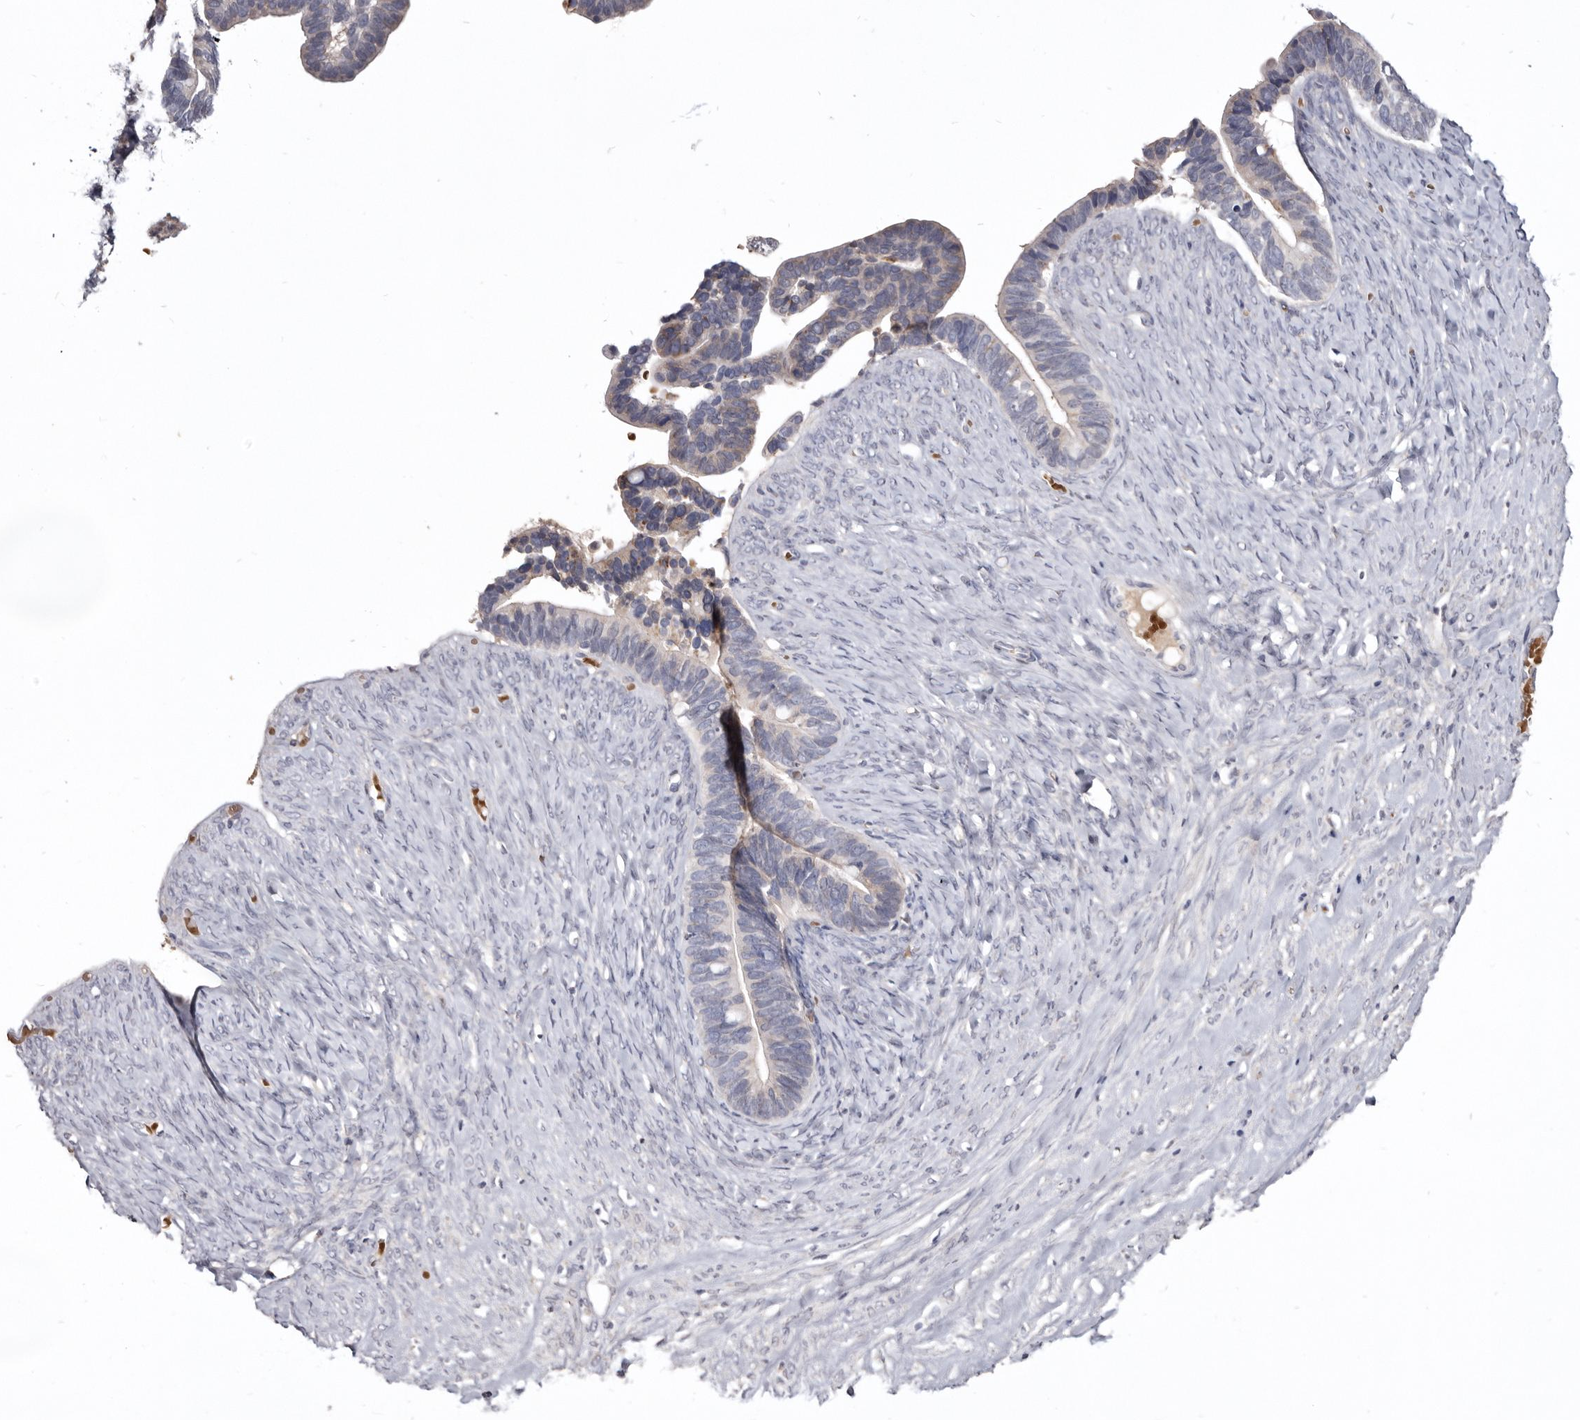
{"staining": {"intensity": "weak", "quantity": "<25%", "location": "cytoplasmic/membranous"}, "tissue": "ovarian cancer", "cell_type": "Tumor cells", "image_type": "cancer", "snomed": [{"axis": "morphology", "description": "Cystadenocarcinoma, serous, NOS"}, {"axis": "topography", "description": "Ovary"}], "caption": "High magnification brightfield microscopy of ovarian cancer (serous cystadenocarcinoma) stained with DAB (3,3'-diaminobenzidine) (brown) and counterstained with hematoxylin (blue): tumor cells show no significant positivity. (IHC, brightfield microscopy, high magnification).", "gene": "NENF", "patient": {"sex": "female", "age": 56}}